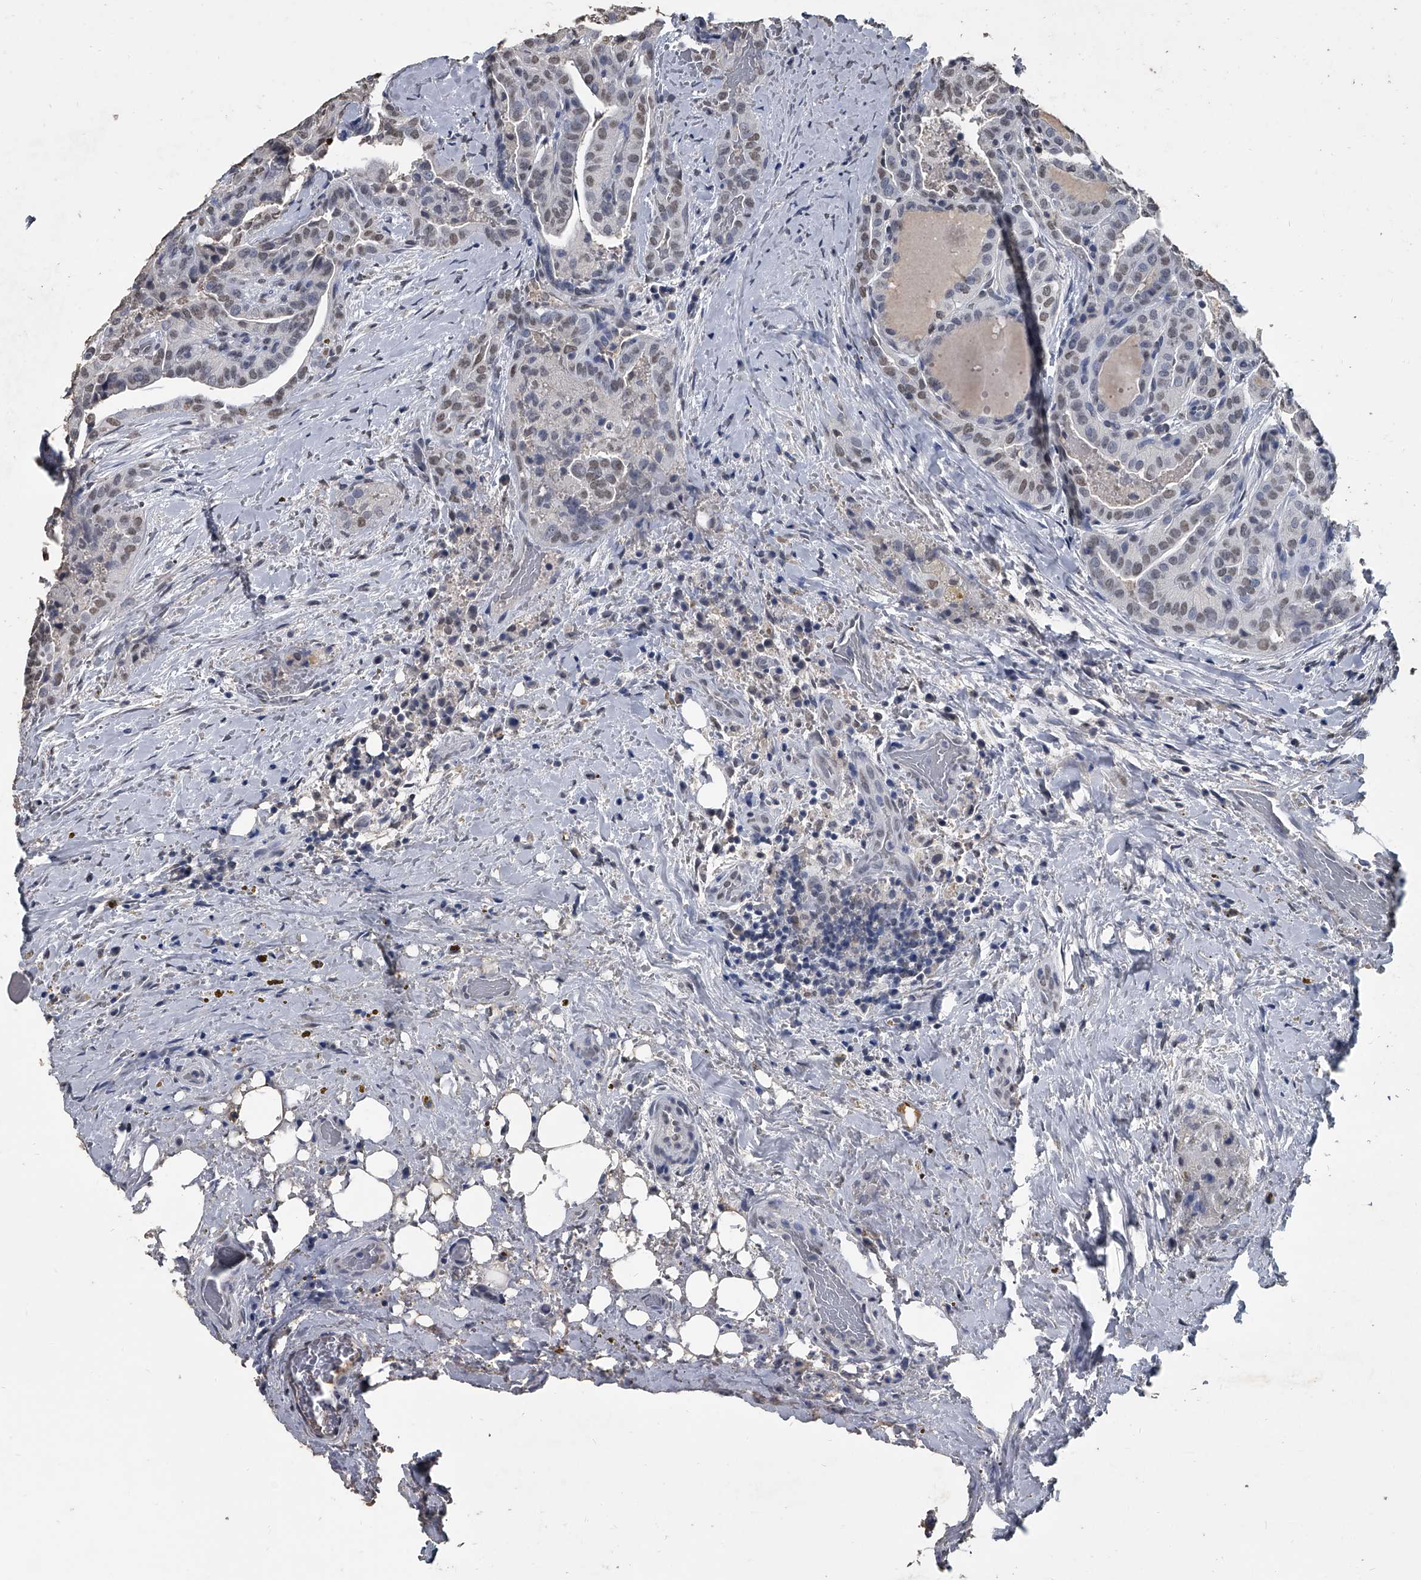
{"staining": {"intensity": "weak", "quantity": "<25%", "location": "nuclear"}, "tissue": "thyroid cancer", "cell_type": "Tumor cells", "image_type": "cancer", "snomed": [{"axis": "morphology", "description": "Papillary adenocarcinoma, NOS"}, {"axis": "topography", "description": "Thyroid gland"}], "caption": "An immunohistochemistry (IHC) image of thyroid cancer (papillary adenocarcinoma) is shown. There is no staining in tumor cells of thyroid cancer (papillary adenocarcinoma).", "gene": "MATR3", "patient": {"sex": "male", "age": 77}}